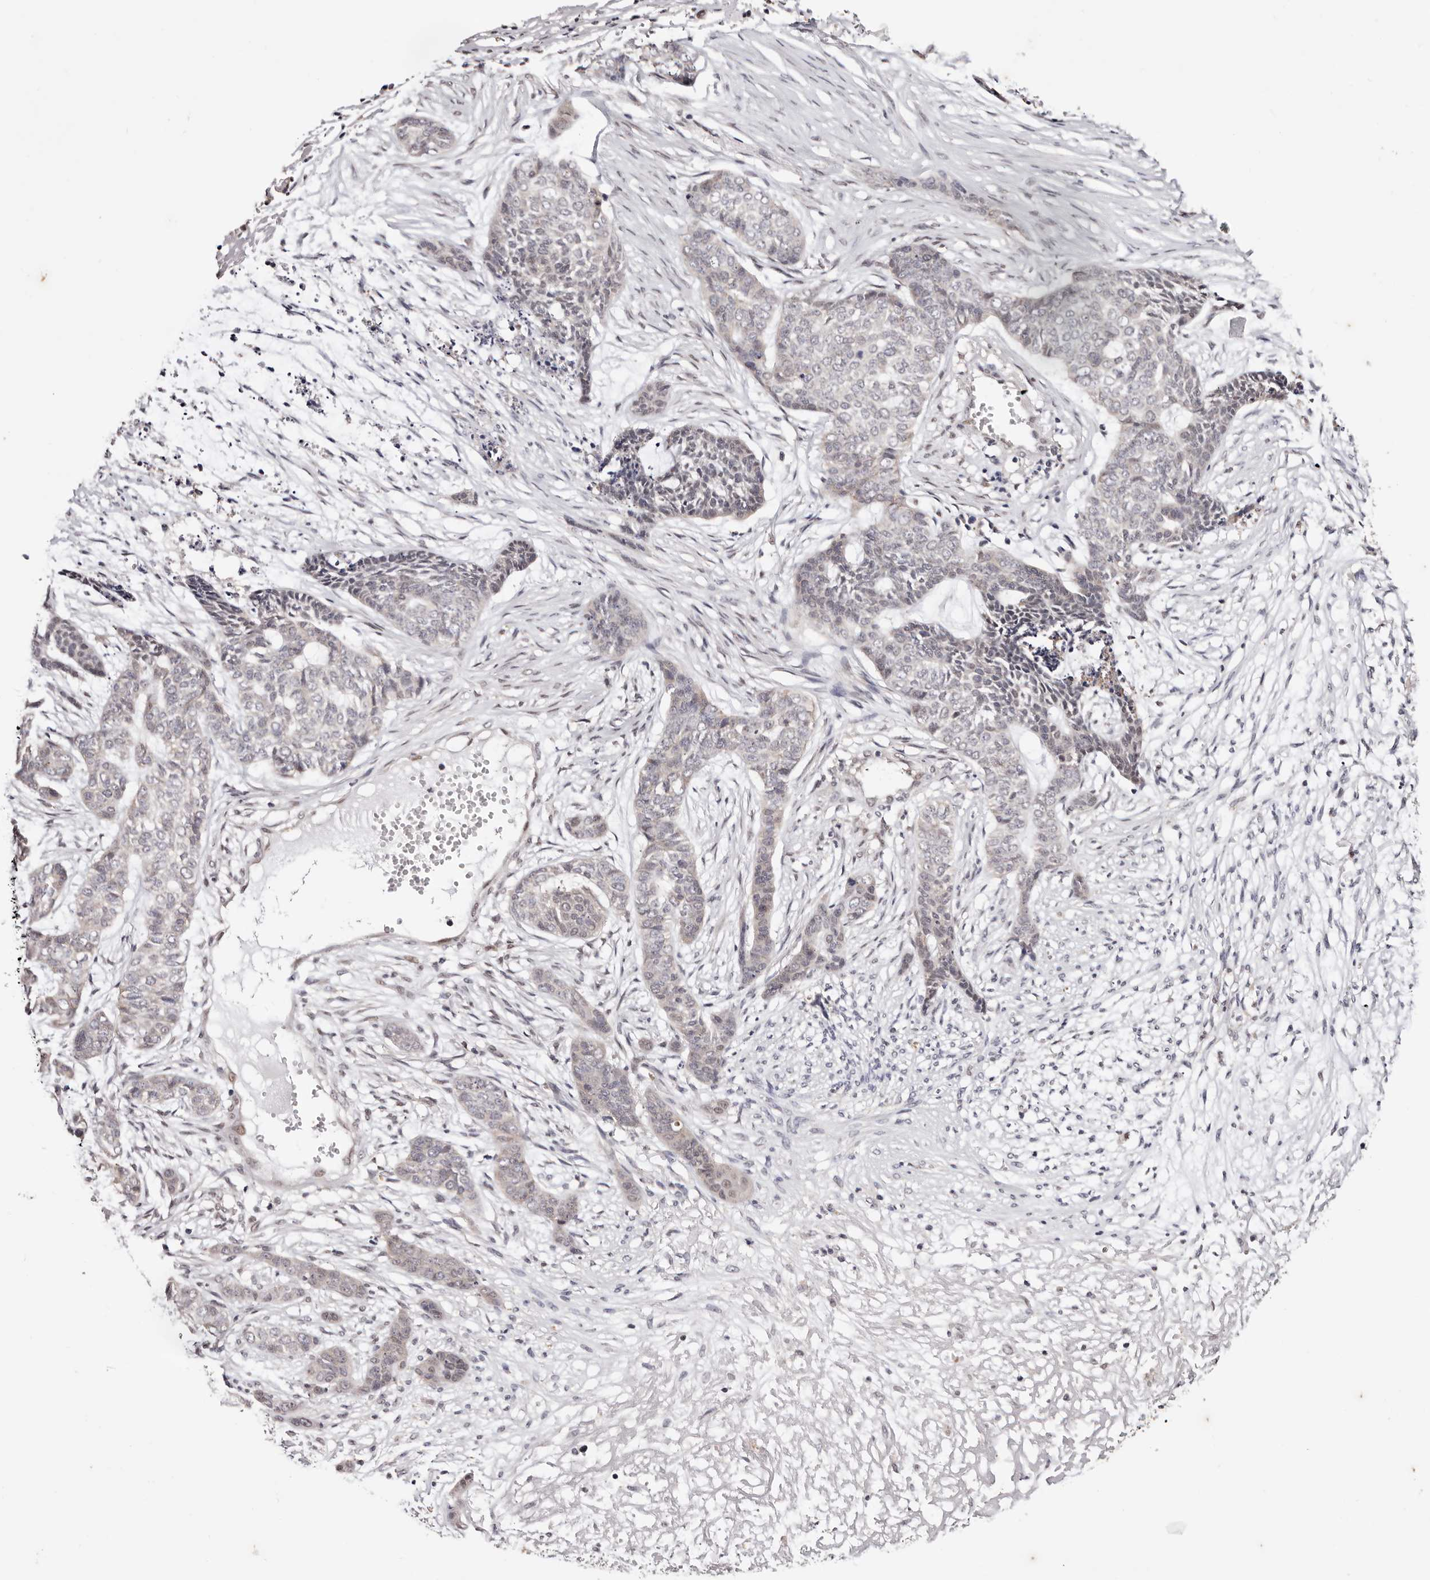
{"staining": {"intensity": "negative", "quantity": "none", "location": "none"}, "tissue": "skin cancer", "cell_type": "Tumor cells", "image_type": "cancer", "snomed": [{"axis": "morphology", "description": "Basal cell carcinoma"}, {"axis": "topography", "description": "Skin"}], "caption": "This is an IHC micrograph of human skin cancer. There is no positivity in tumor cells.", "gene": "TYW3", "patient": {"sex": "female", "age": 64}}